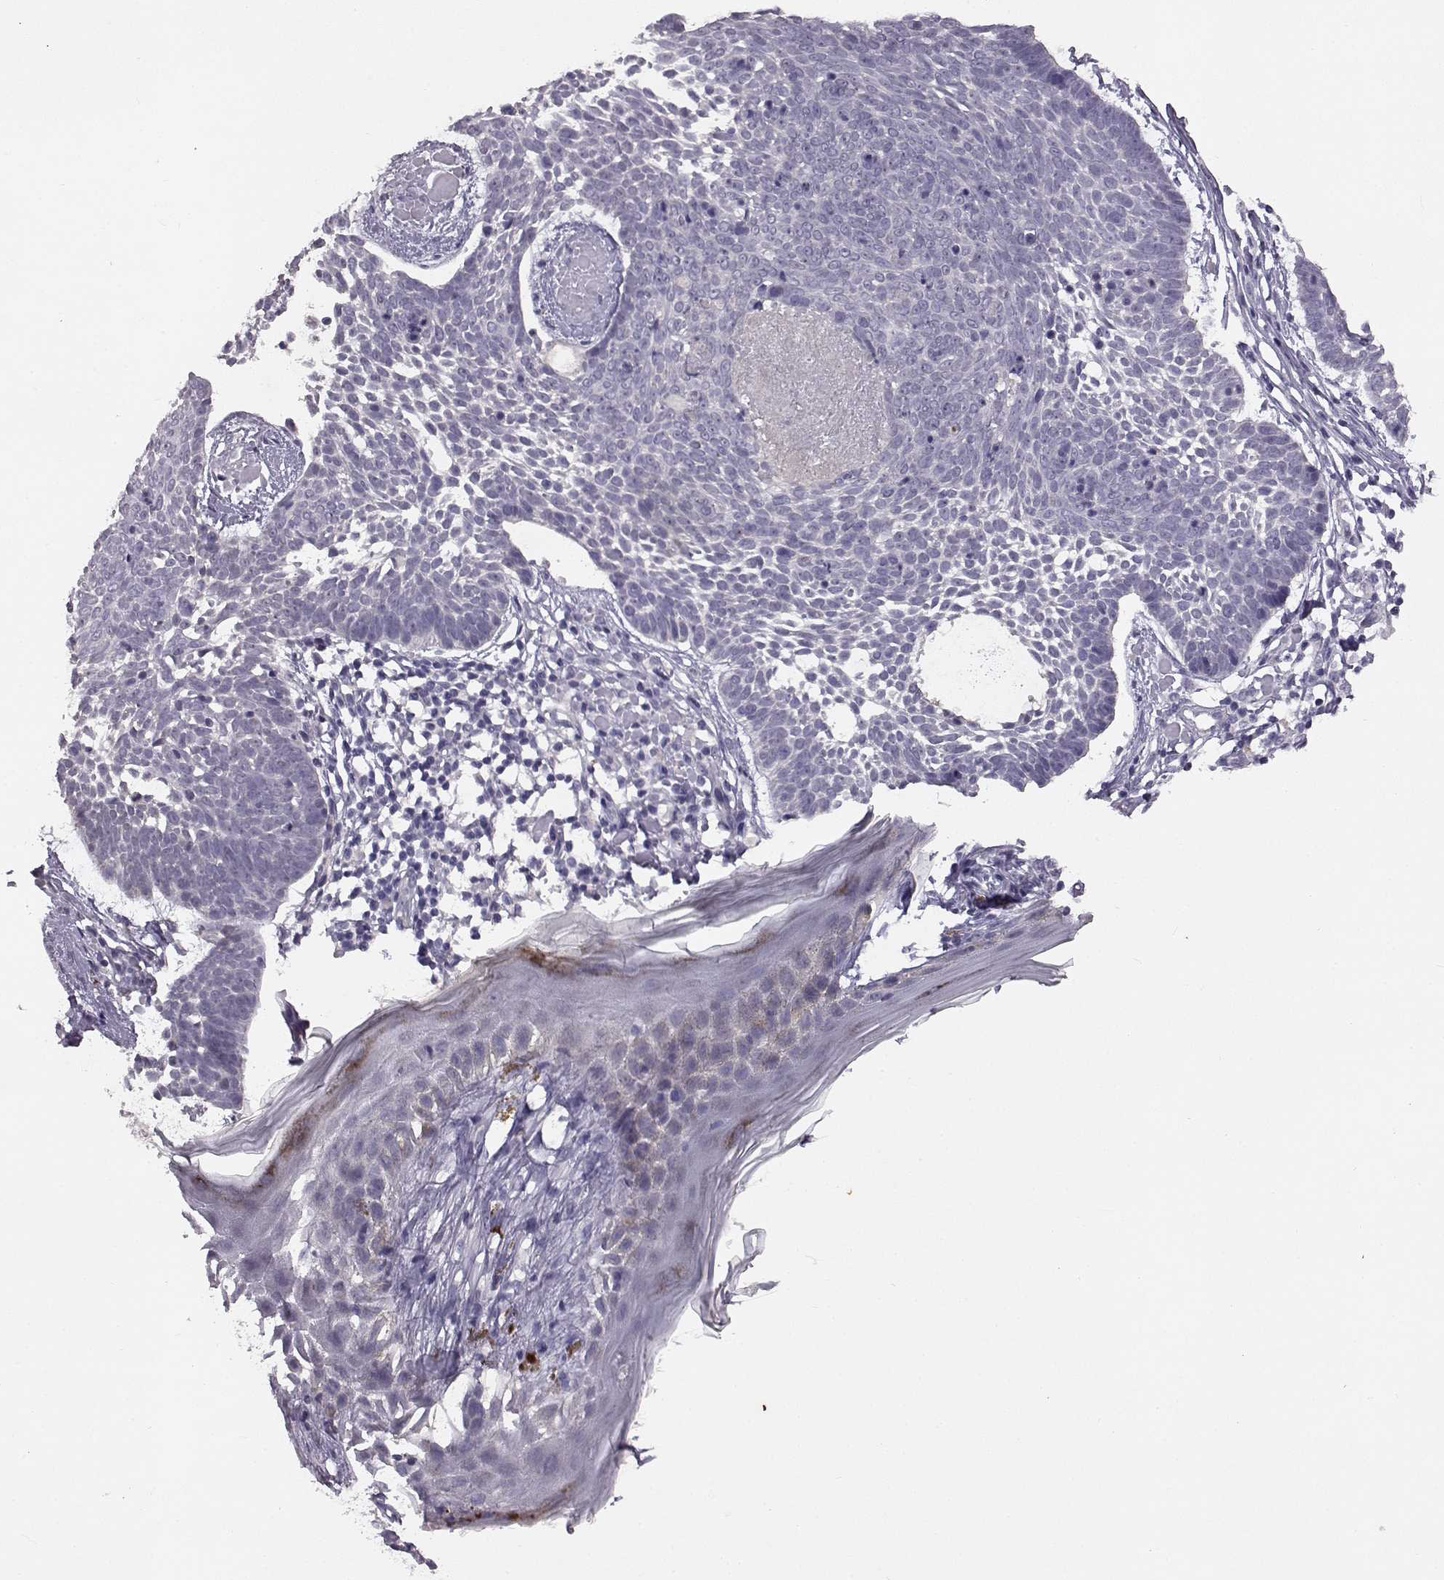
{"staining": {"intensity": "negative", "quantity": "none", "location": "none"}, "tissue": "skin cancer", "cell_type": "Tumor cells", "image_type": "cancer", "snomed": [{"axis": "morphology", "description": "Basal cell carcinoma"}, {"axis": "topography", "description": "Skin"}], "caption": "Tumor cells show no significant protein expression in skin cancer.", "gene": "SPAG17", "patient": {"sex": "male", "age": 85}}